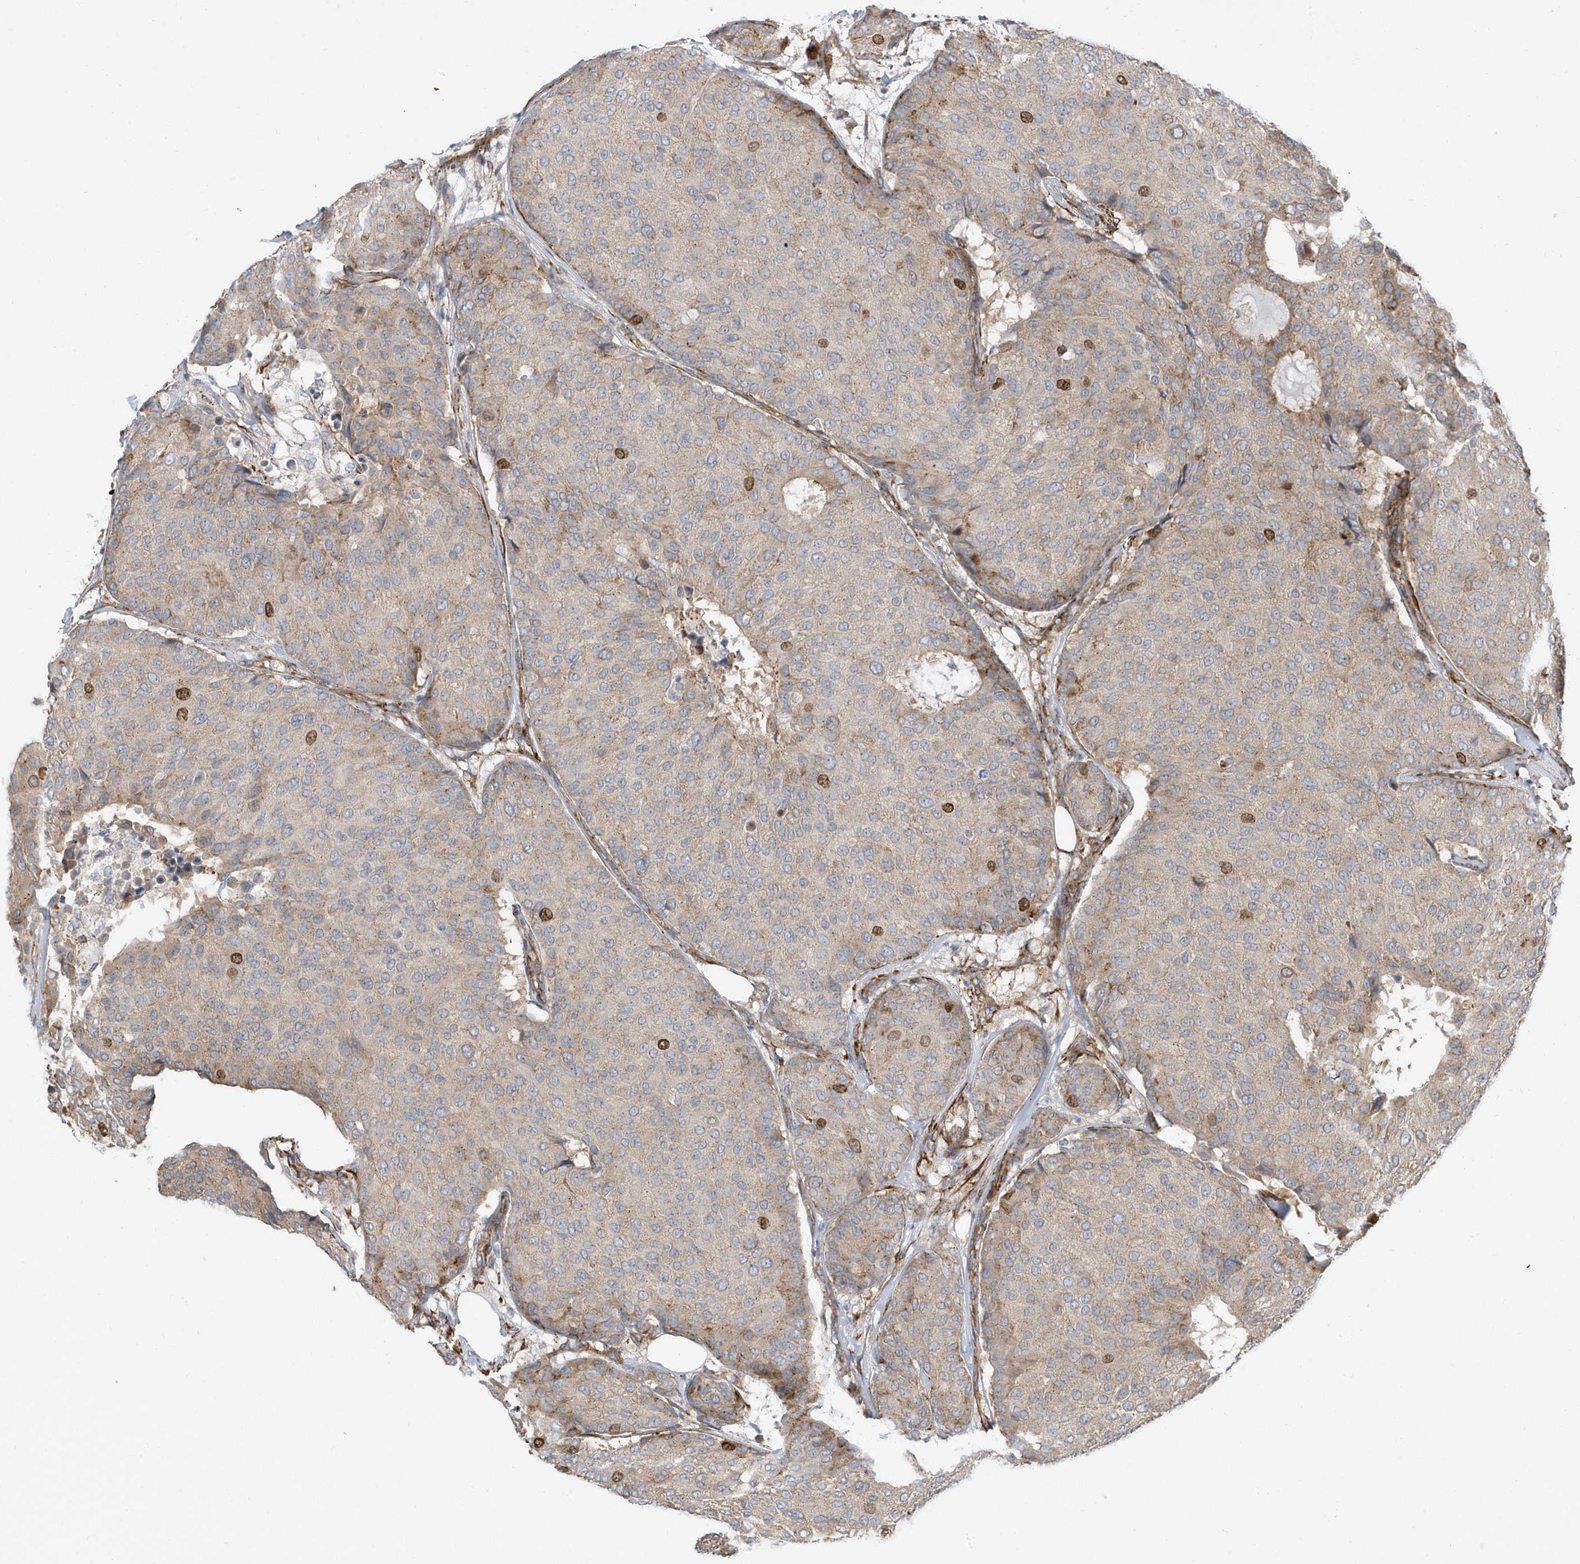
{"staining": {"intensity": "moderate", "quantity": "<25%", "location": "cytoplasmic/membranous,nuclear"}, "tissue": "breast cancer", "cell_type": "Tumor cells", "image_type": "cancer", "snomed": [{"axis": "morphology", "description": "Duct carcinoma"}, {"axis": "topography", "description": "Breast"}], "caption": "A brown stain shows moderate cytoplasmic/membranous and nuclear expression of a protein in breast cancer (infiltrating ductal carcinoma) tumor cells.", "gene": "HRH4", "patient": {"sex": "female", "age": 75}}